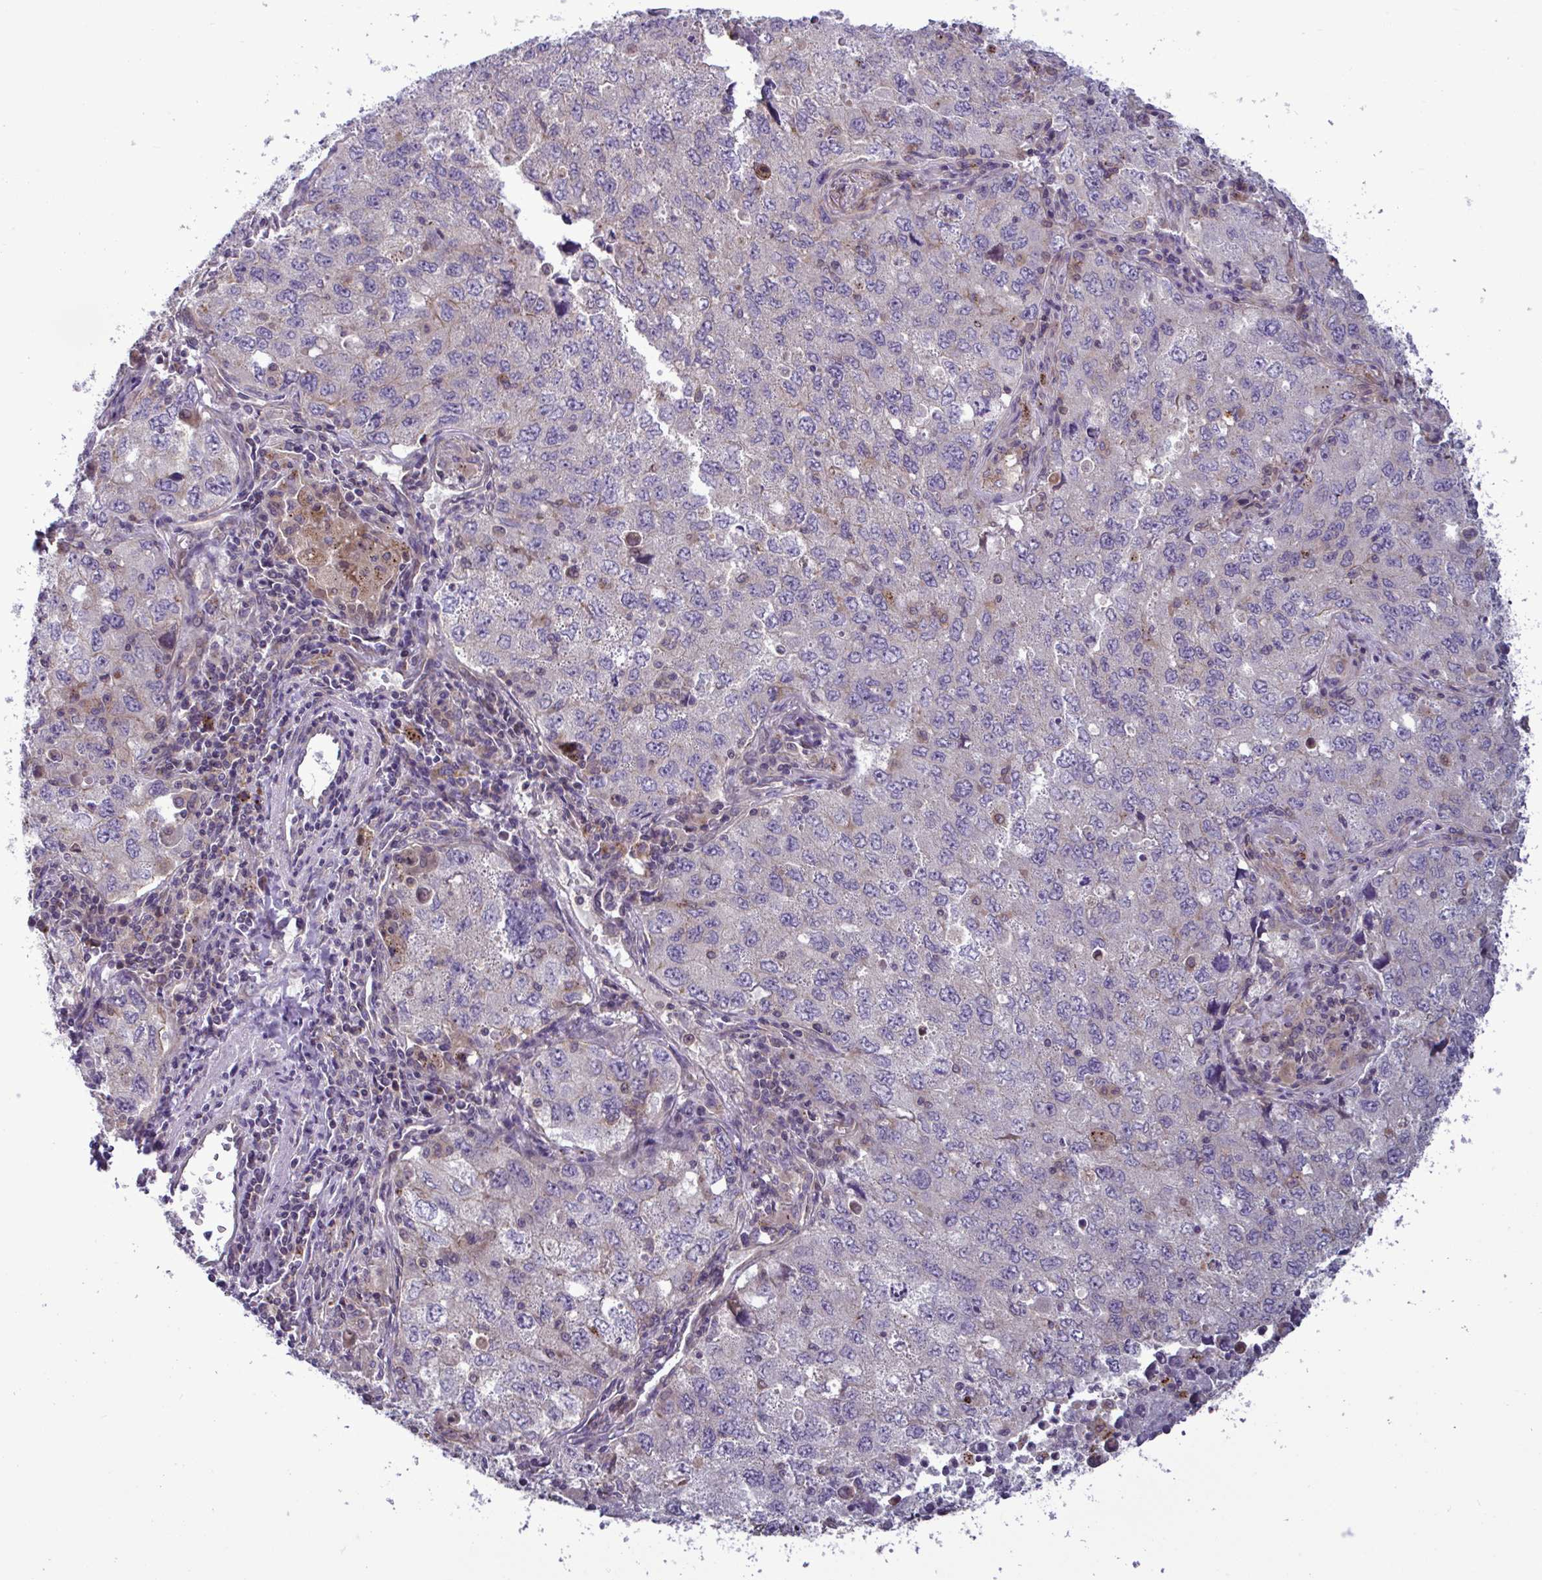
{"staining": {"intensity": "negative", "quantity": "none", "location": "none"}, "tissue": "lung cancer", "cell_type": "Tumor cells", "image_type": "cancer", "snomed": [{"axis": "morphology", "description": "Adenocarcinoma, NOS"}, {"axis": "topography", "description": "Lung"}], "caption": "Tumor cells are negative for protein expression in human lung adenocarcinoma.", "gene": "GLTP", "patient": {"sex": "female", "age": 57}}